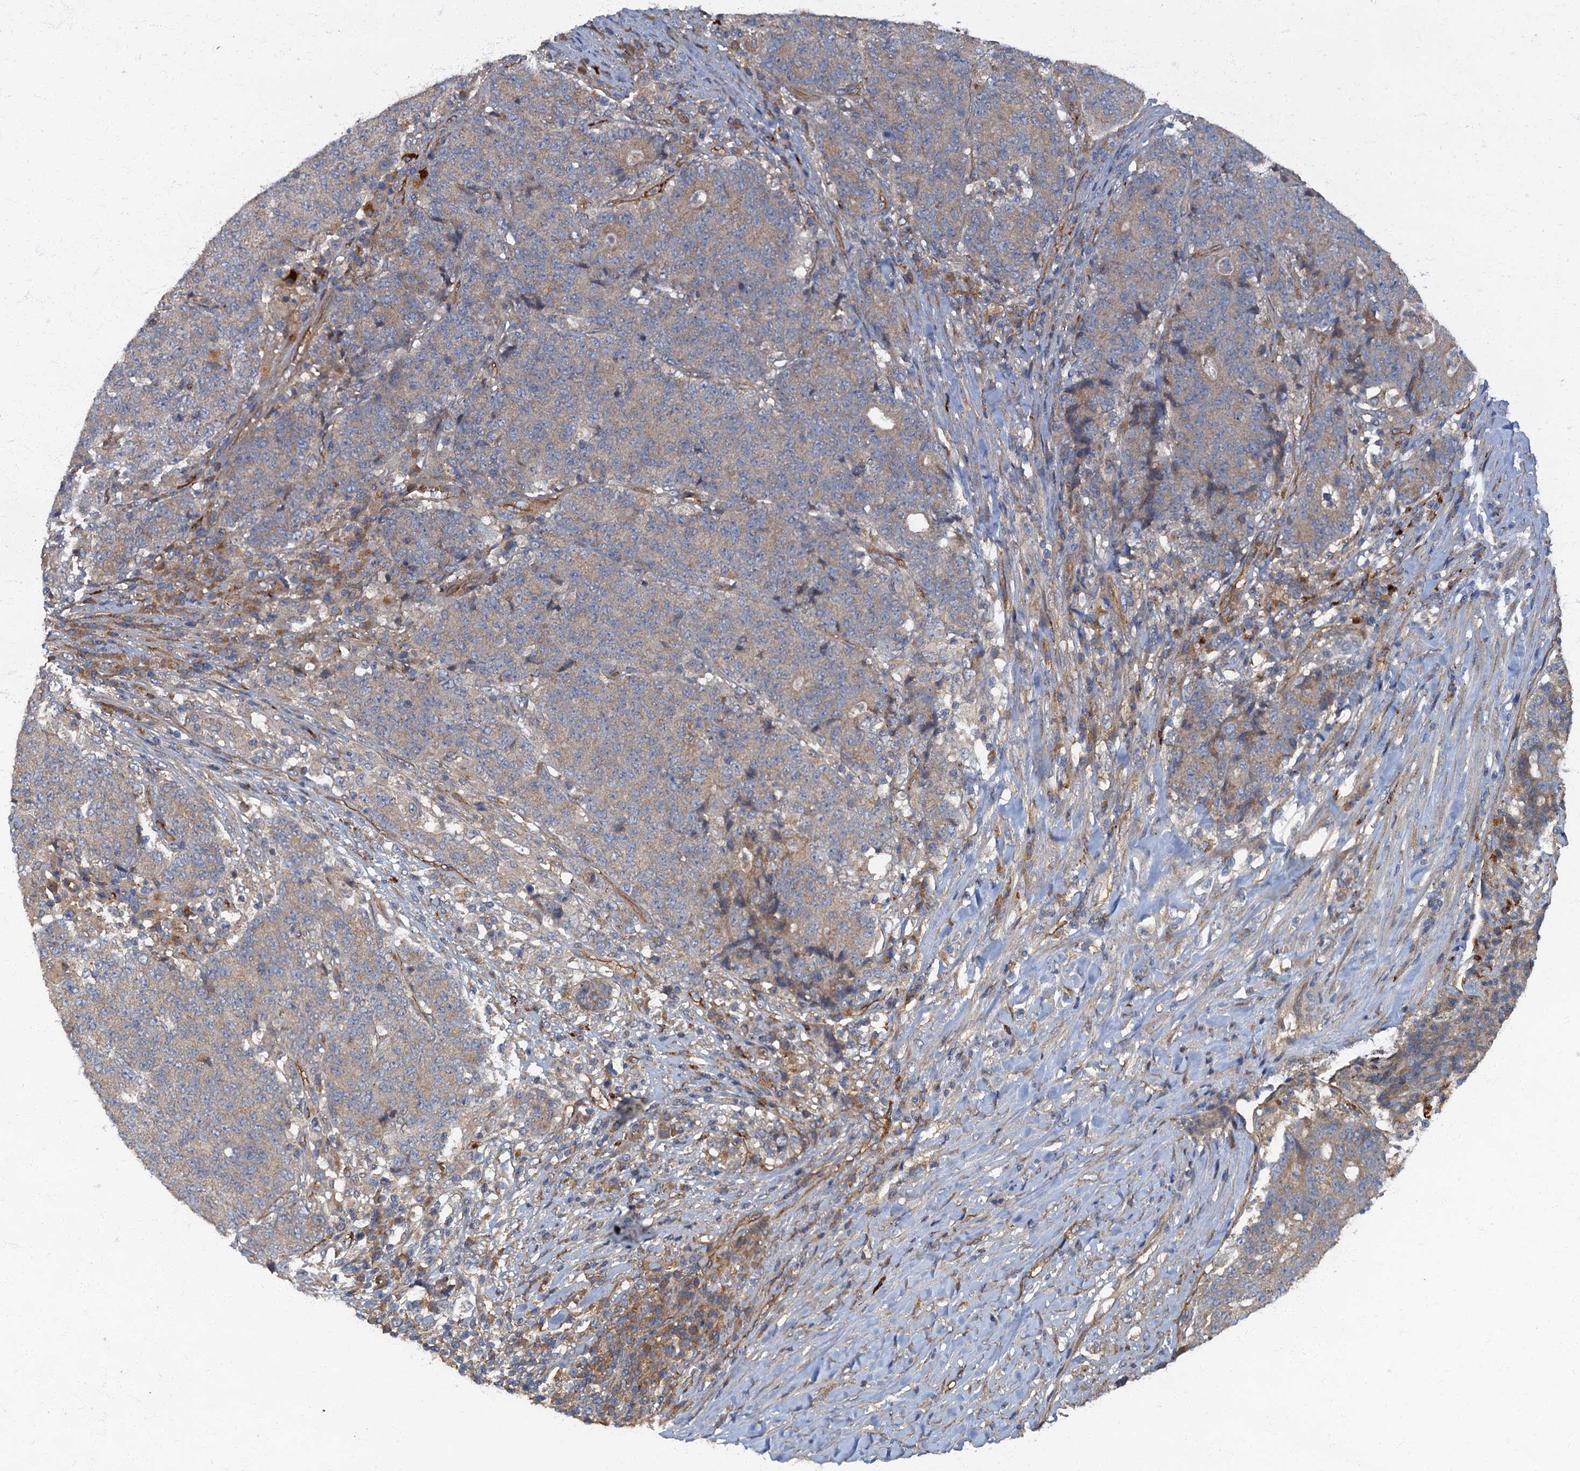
{"staining": {"intensity": "moderate", "quantity": "25%-75%", "location": "cytoplasmic/membranous"}, "tissue": "colorectal cancer", "cell_type": "Tumor cells", "image_type": "cancer", "snomed": [{"axis": "morphology", "description": "Adenocarcinoma, NOS"}, {"axis": "topography", "description": "Colon"}], "caption": "Immunohistochemical staining of colorectal adenocarcinoma demonstrates moderate cytoplasmic/membranous protein staining in approximately 25%-75% of tumor cells. (IHC, brightfield microscopy, high magnification).", "gene": "ARL11", "patient": {"sex": "female", "age": 75}}